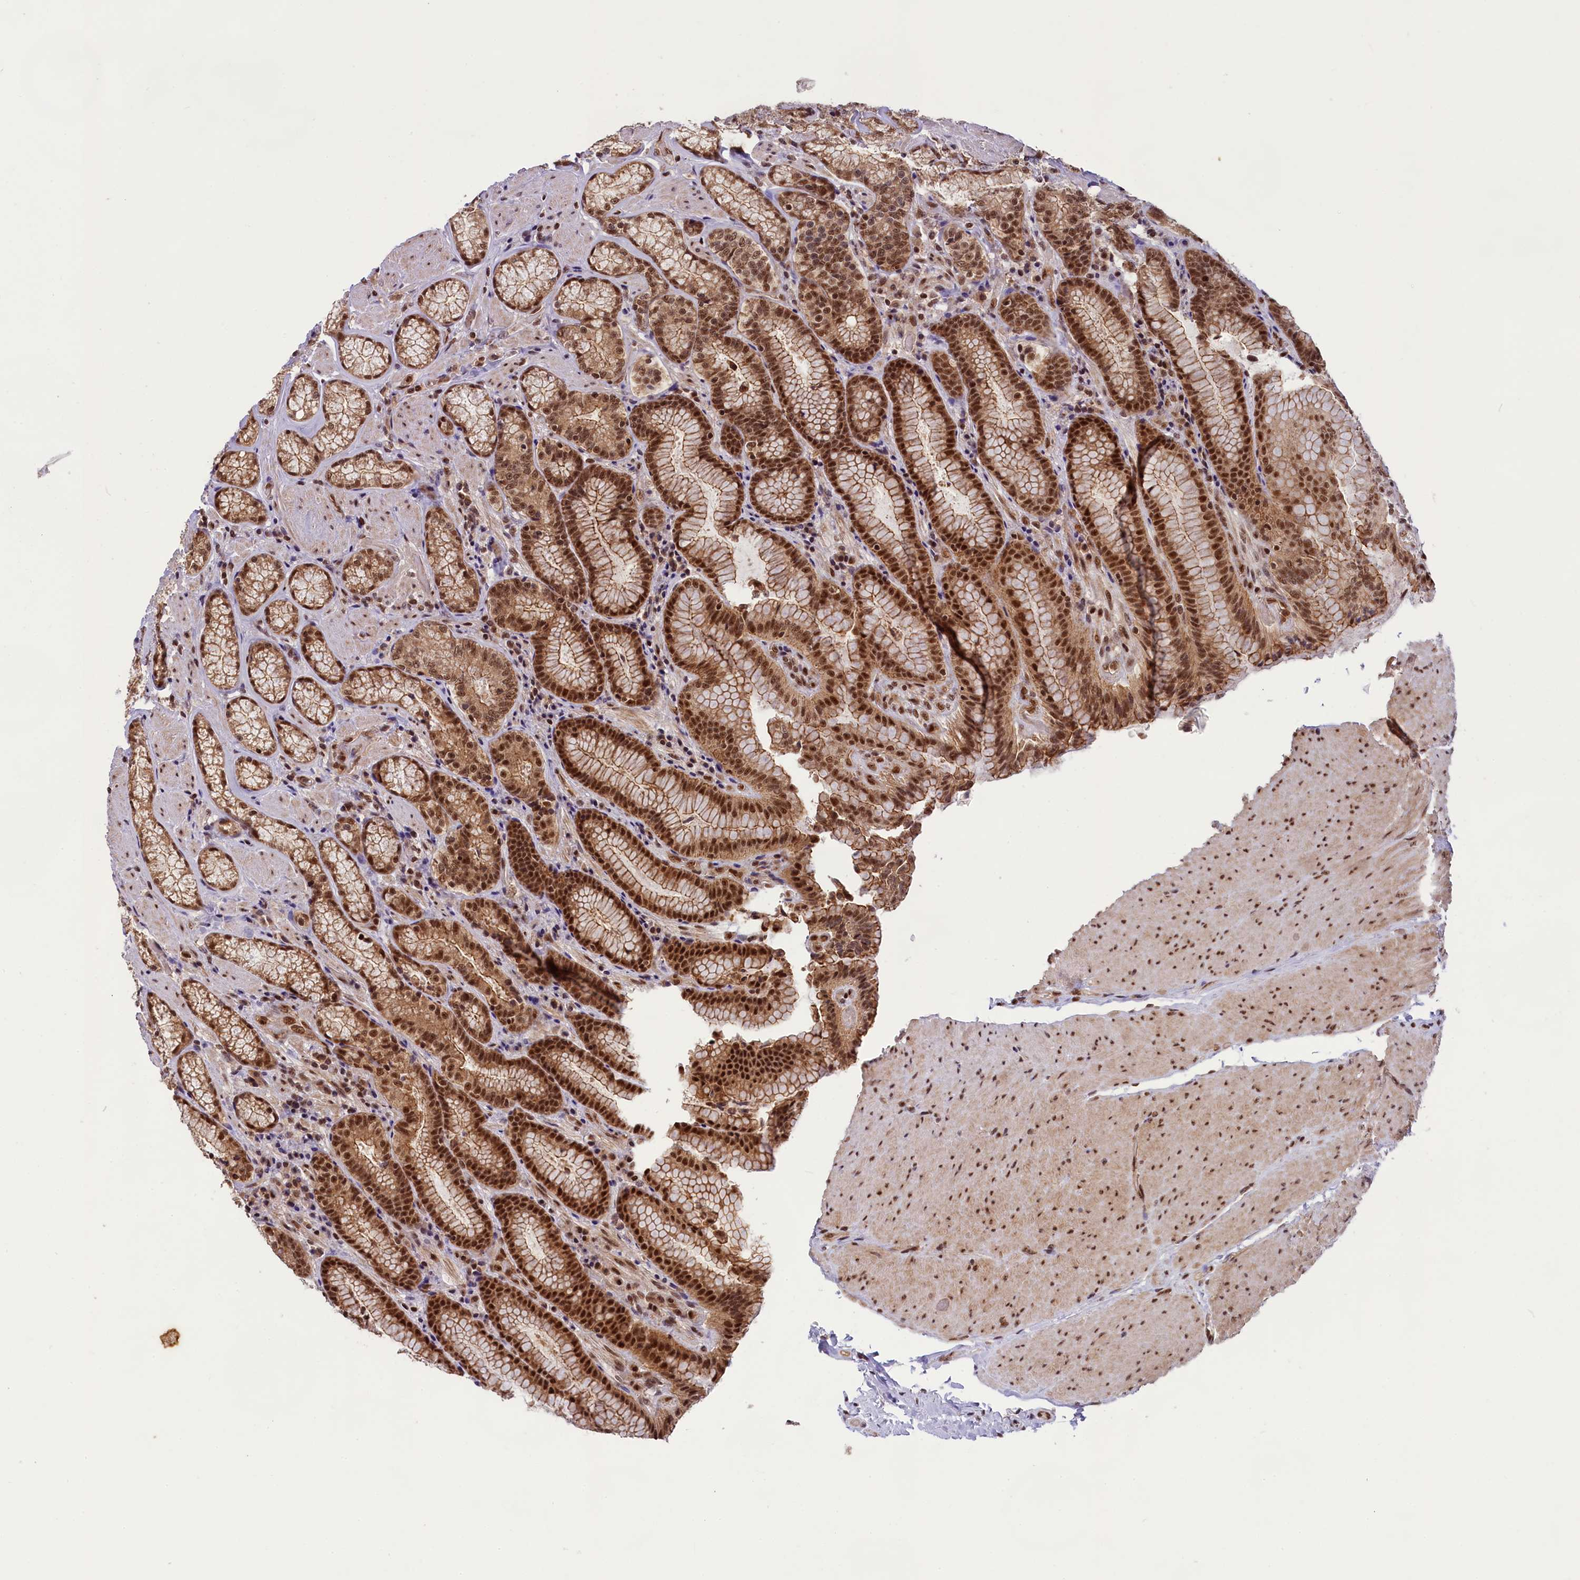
{"staining": {"intensity": "moderate", "quantity": ">75%", "location": "cytoplasmic/membranous,nuclear"}, "tissue": "stomach", "cell_type": "Glandular cells", "image_type": "normal", "snomed": [{"axis": "morphology", "description": "Normal tissue, NOS"}, {"axis": "topography", "description": "Stomach, upper"}, {"axis": "topography", "description": "Stomach, lower"}], "caption": "Protein analysis of unremarkable stomach displays moderate cytoplasmic/membranous,nuclear positivity in about >75% of glandular cells.", "gene": "CARD8", "patient": {"sex": "female", "age": 76}}